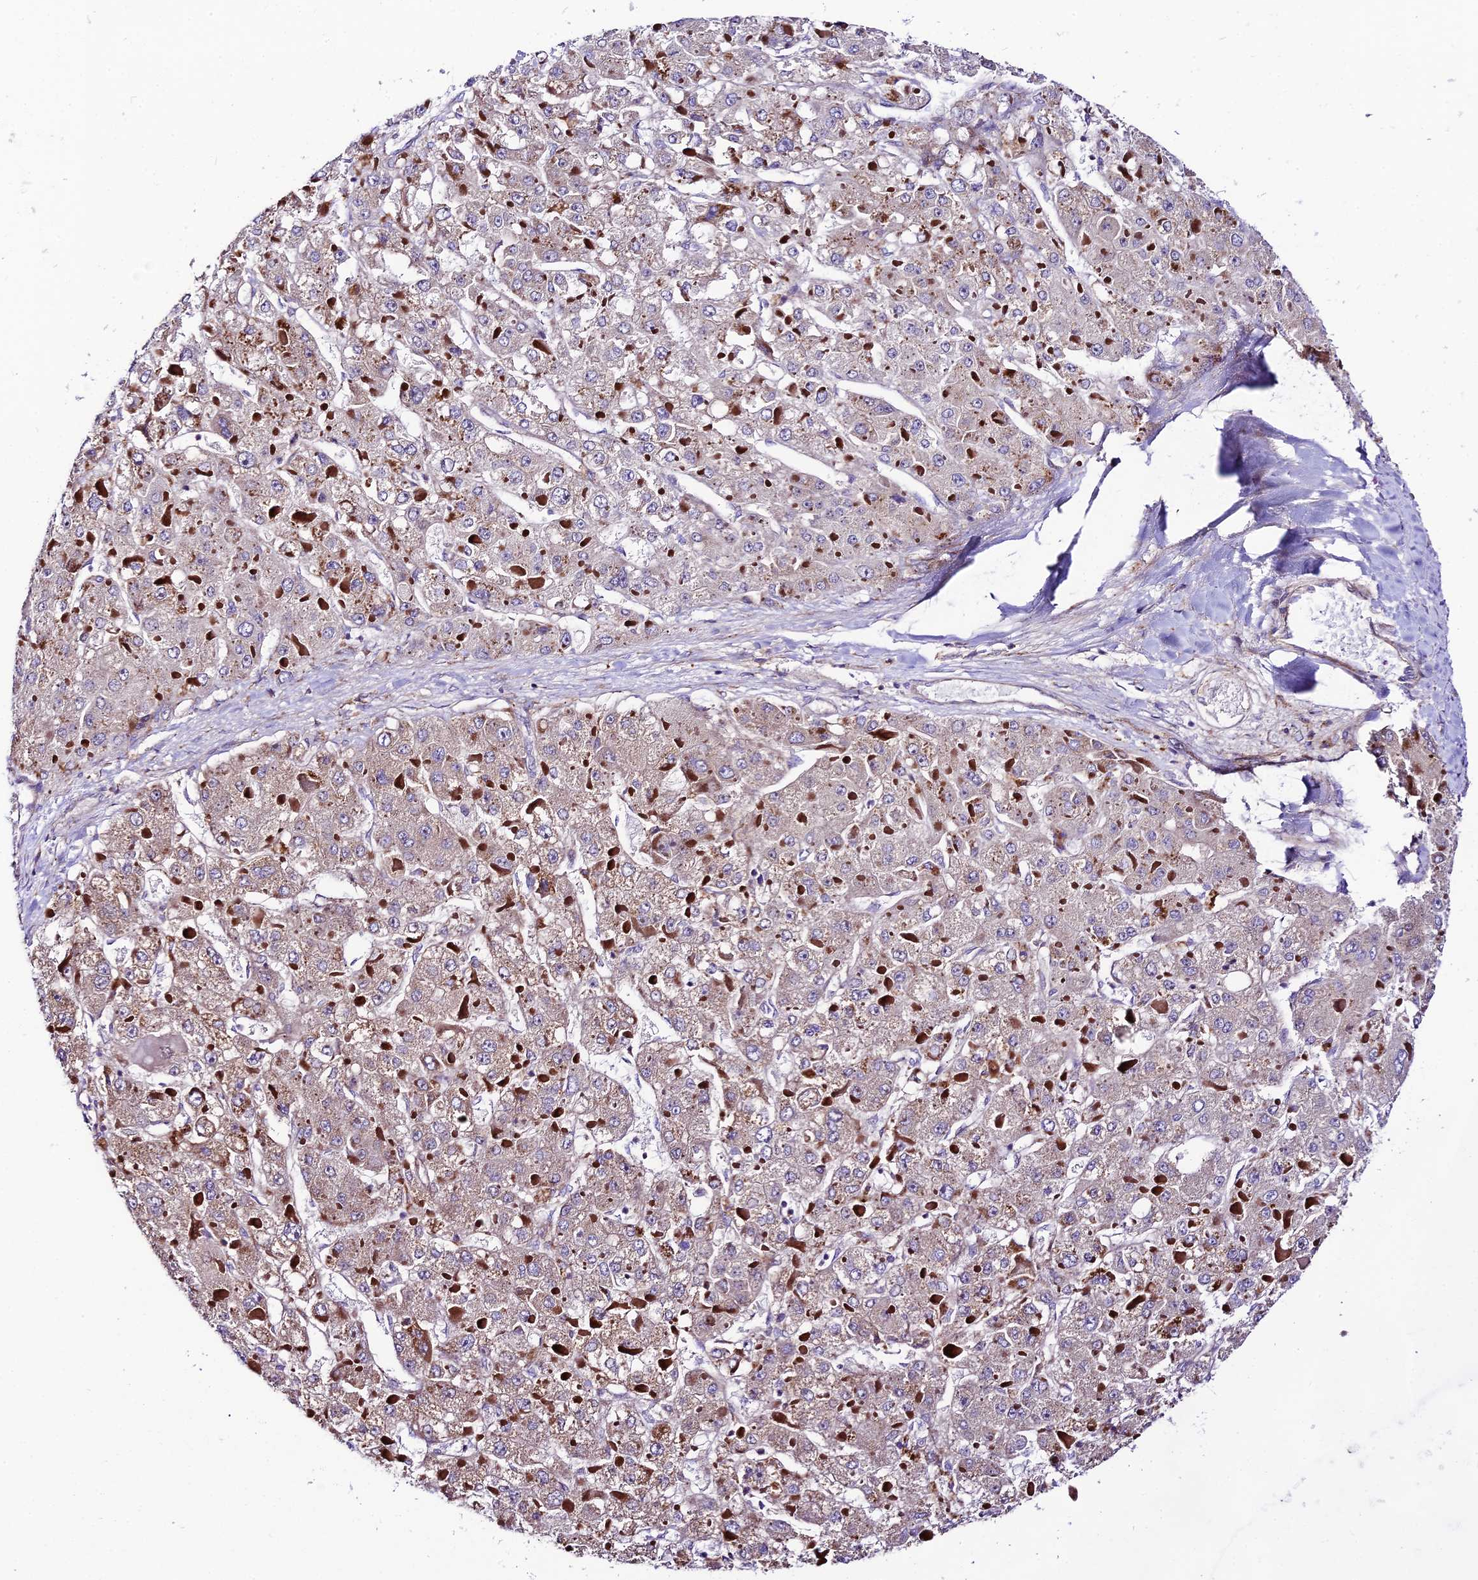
{"staining": {"intensity": "weak", "quantity": "<25%", "location": "cytoplasmic/membranous"}, "tissue": "liver cancer", "cell_type": "Tumor cells", "image_type": "cancer", "snomed": [{"axis": "morphology", "description": "Carcinoma, Hepatocellular, NOS"}, {"axis": "topography", "description": "Liver"}], "caption": "Immunohistochemical staining of liver cancer (hepatocellular carcinoma) shows no significant staining in tumor cells. (Stains: DAB immunohistochemistry with hematoxylin counter stain, Microscopy: brightfield microscopy at high magnification).", "gene": "VPS13C", "patient": {"sex": "female", "age": 73}}